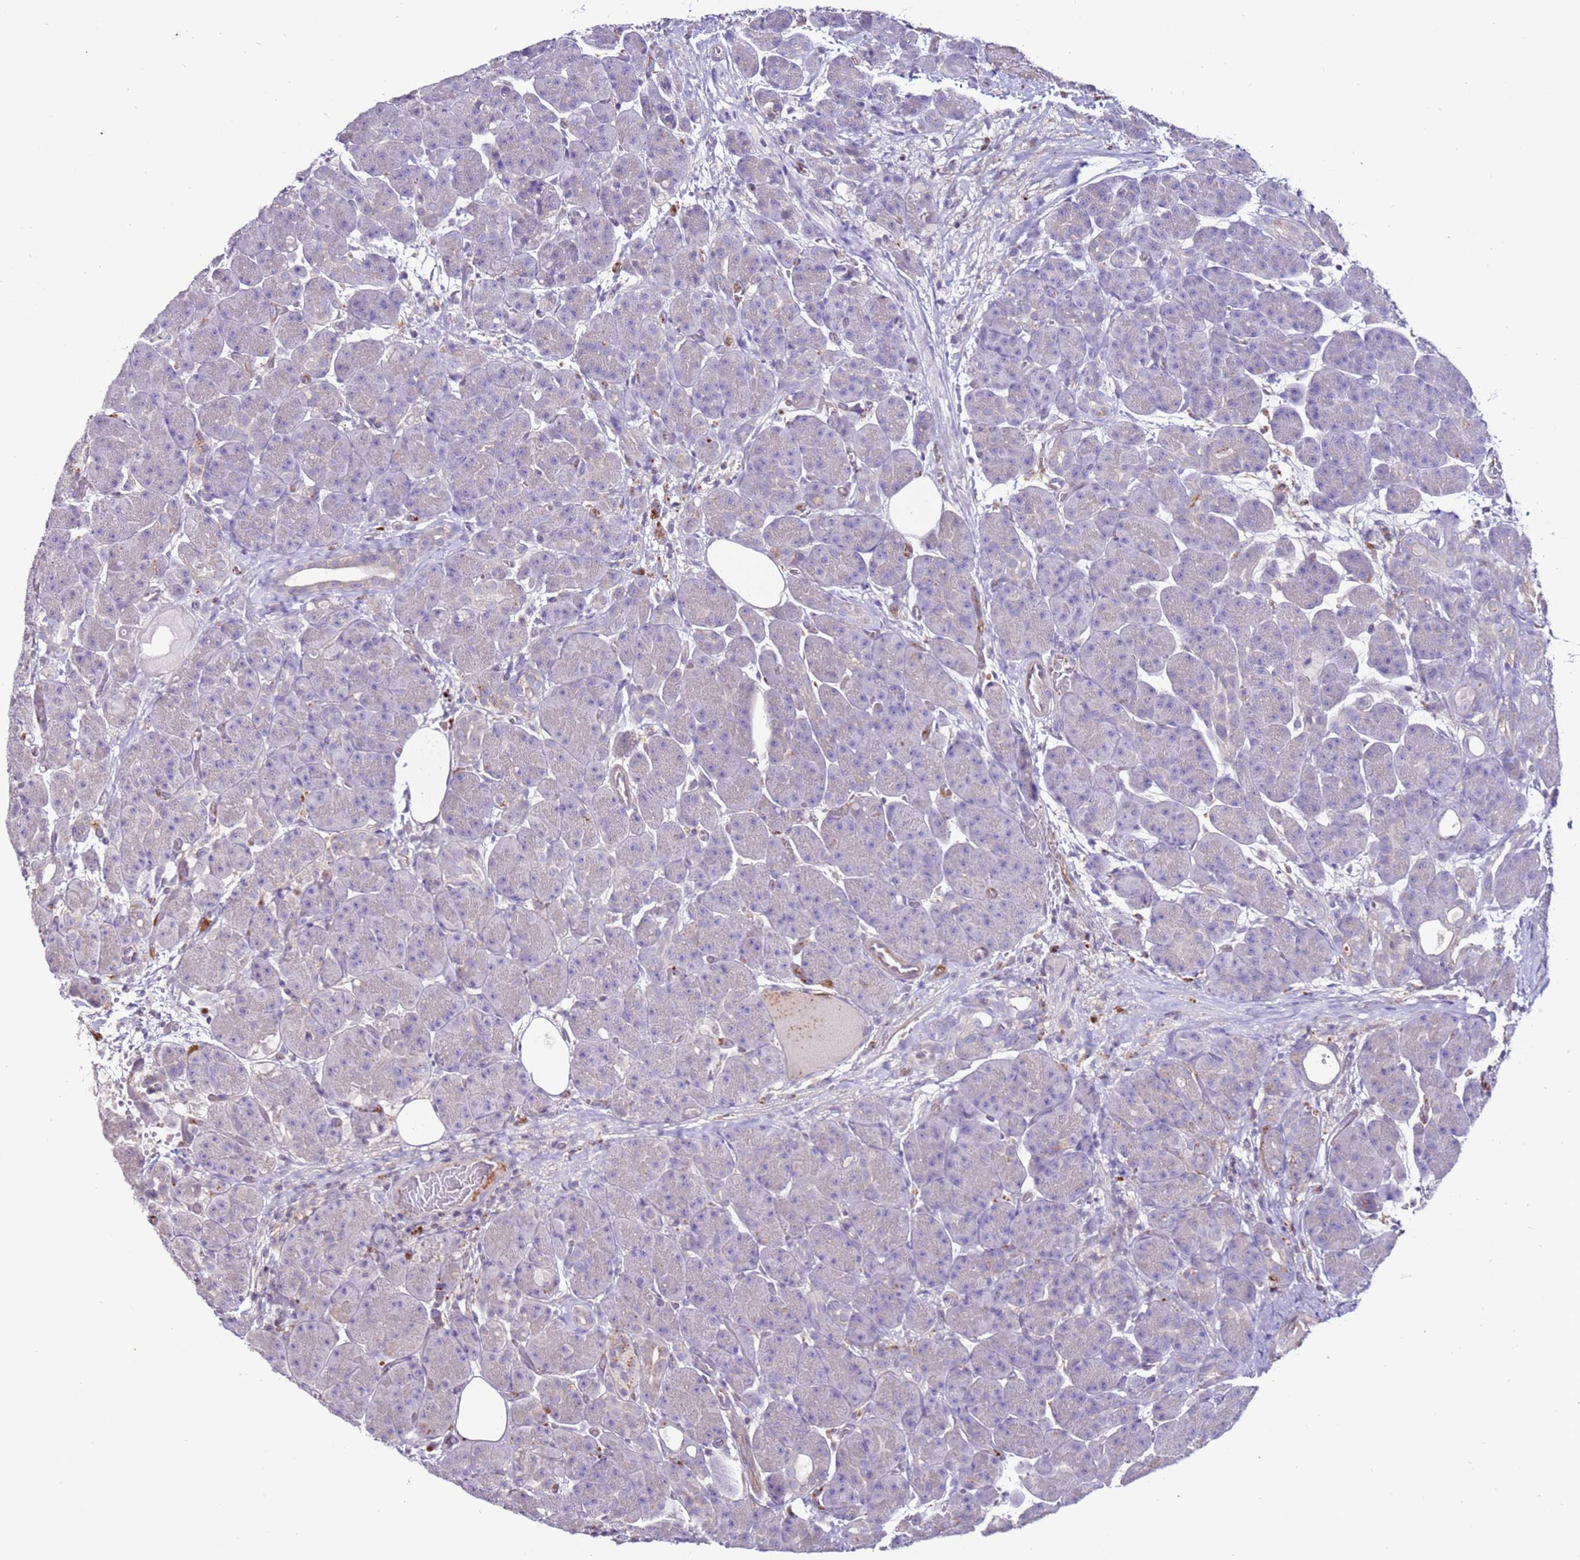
{"staining": {"intensity": "negative", "quantity": "none", "location": "none"}, "tissue": "pancreas", "cell_type": "Exocrine glandular cells", "image_type": "normal", "snomed": [{"axis": "morphology", "description": "Normal tissue, NOS"}, {"axis": "topography", "description": "Pancreas"}], "caption": "Immunohistochemical staining of normal pancreas reveals no significant expression in exocrine glandular cells.", "gene": "CLEC4M", "patient": {"sex": "male", "age": 63}}